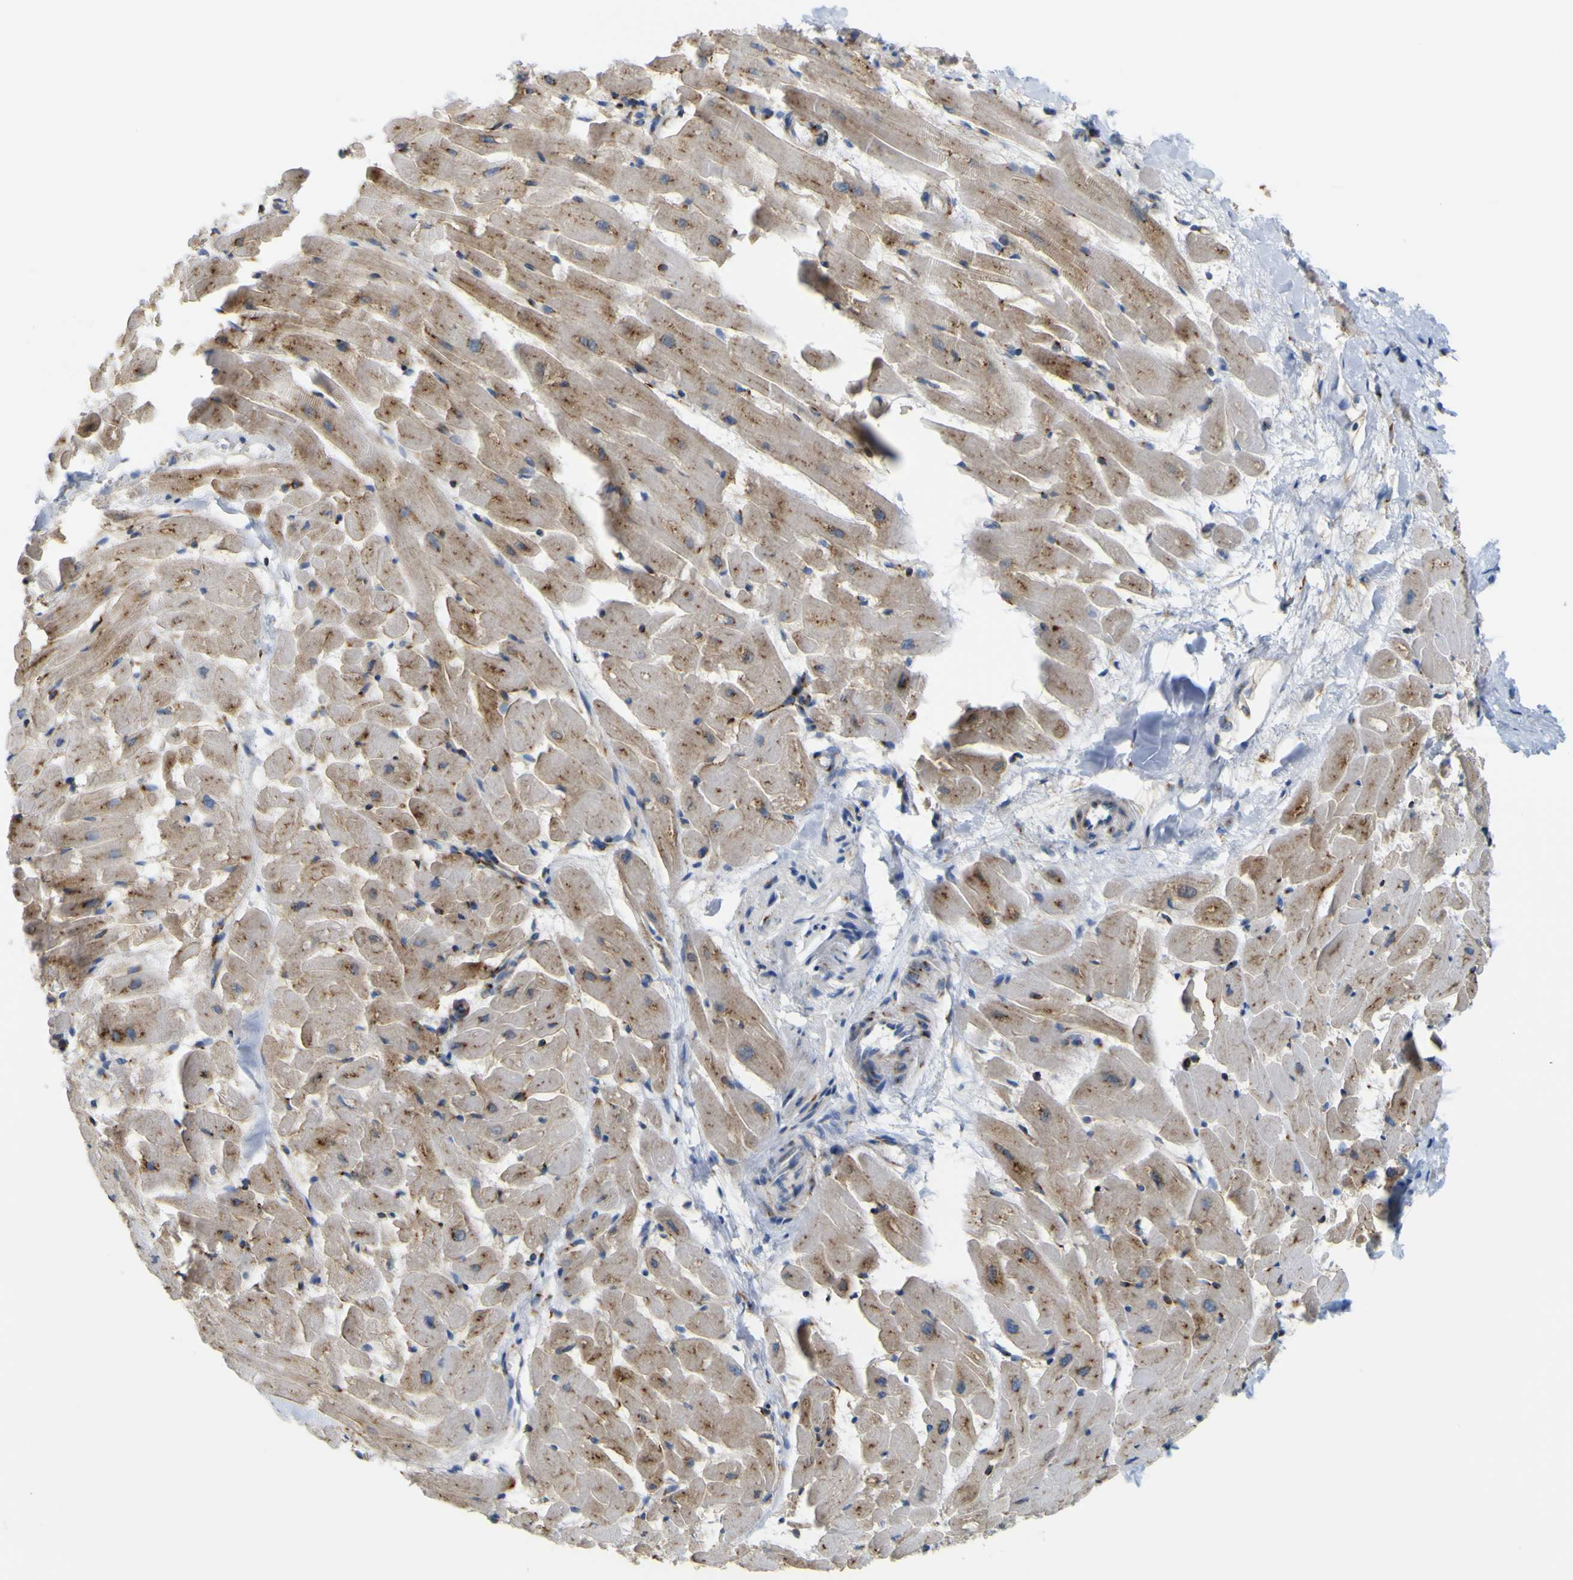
{"staining": {"intensity": "moderate", "quantity": ">75%", "location": "cytoplasmic/membranous"}, "tissue": "heart muscle", "cell_type": "Cardiomyocytes", "image_type": "normal", "snomed": [{"axis": "morphology", "description": "Normal tissue, NOS"}, {"axis": "topography", "description": "Heart"}], "caption": "Cardiomyocytes exhibit medium levels of moderate cytoplasmic/membranous expression in approximately >75% of cells in normal heart muscle. The staining was performed using DAB to visualize the protein expression in brown, while the nuclei were stained in blue with hematoxylin (Magnification: 20x).", "gene": "IGF2R", "patient": {"sex": "female", "age": 19}}